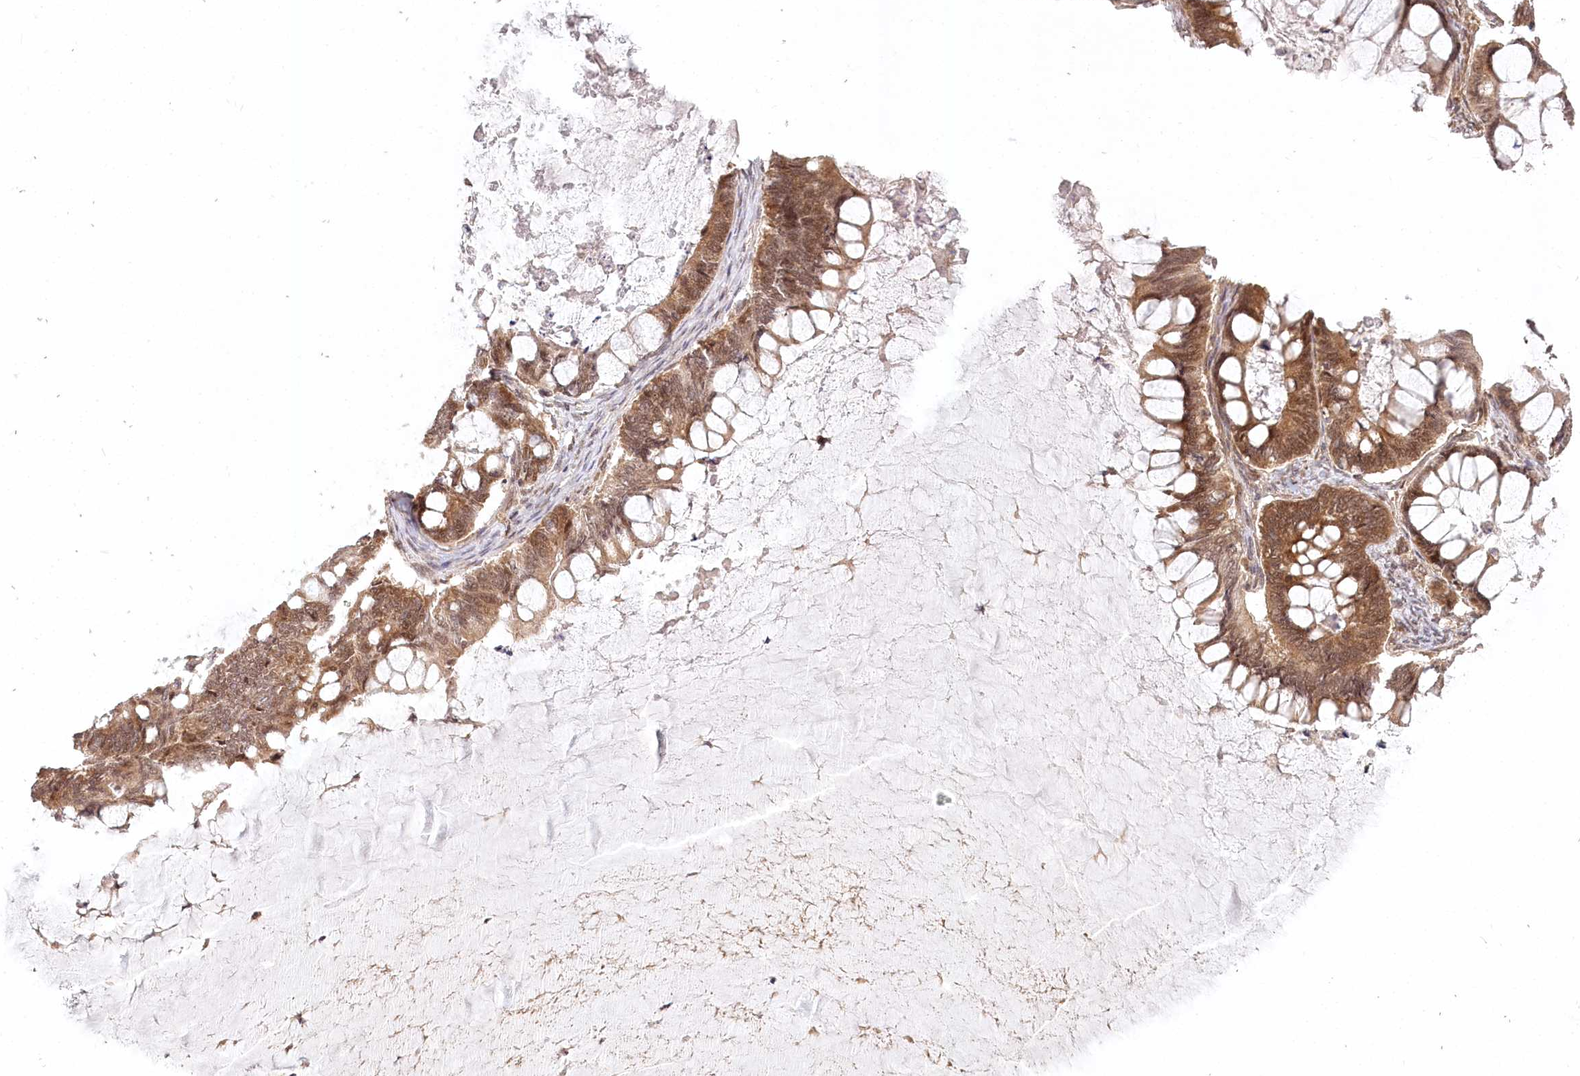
{"staining": {"intensity": "moderate", "quantity": ">75%", "location": "cytoplasmic/membranous,nuclear"}, "tissue": "ovarian cancer", "cell_type": "Tumor cells", "image_type": "cancer", "snomed": [{"axis": "morphology", "description": "Cystadenocarcinoma, mucinous, NOS"}, {"axis": "topography", "description": "Ovary"}], "caption": "Protein staining exhibits moderate cytoplasmic/membranous and nuclear staining in approximately >75% of tumor cells in mucinous cystadenocarcinoma (ovarian).", "gene": "CEP70", "patient": {"sex": "female", "age": 61}}